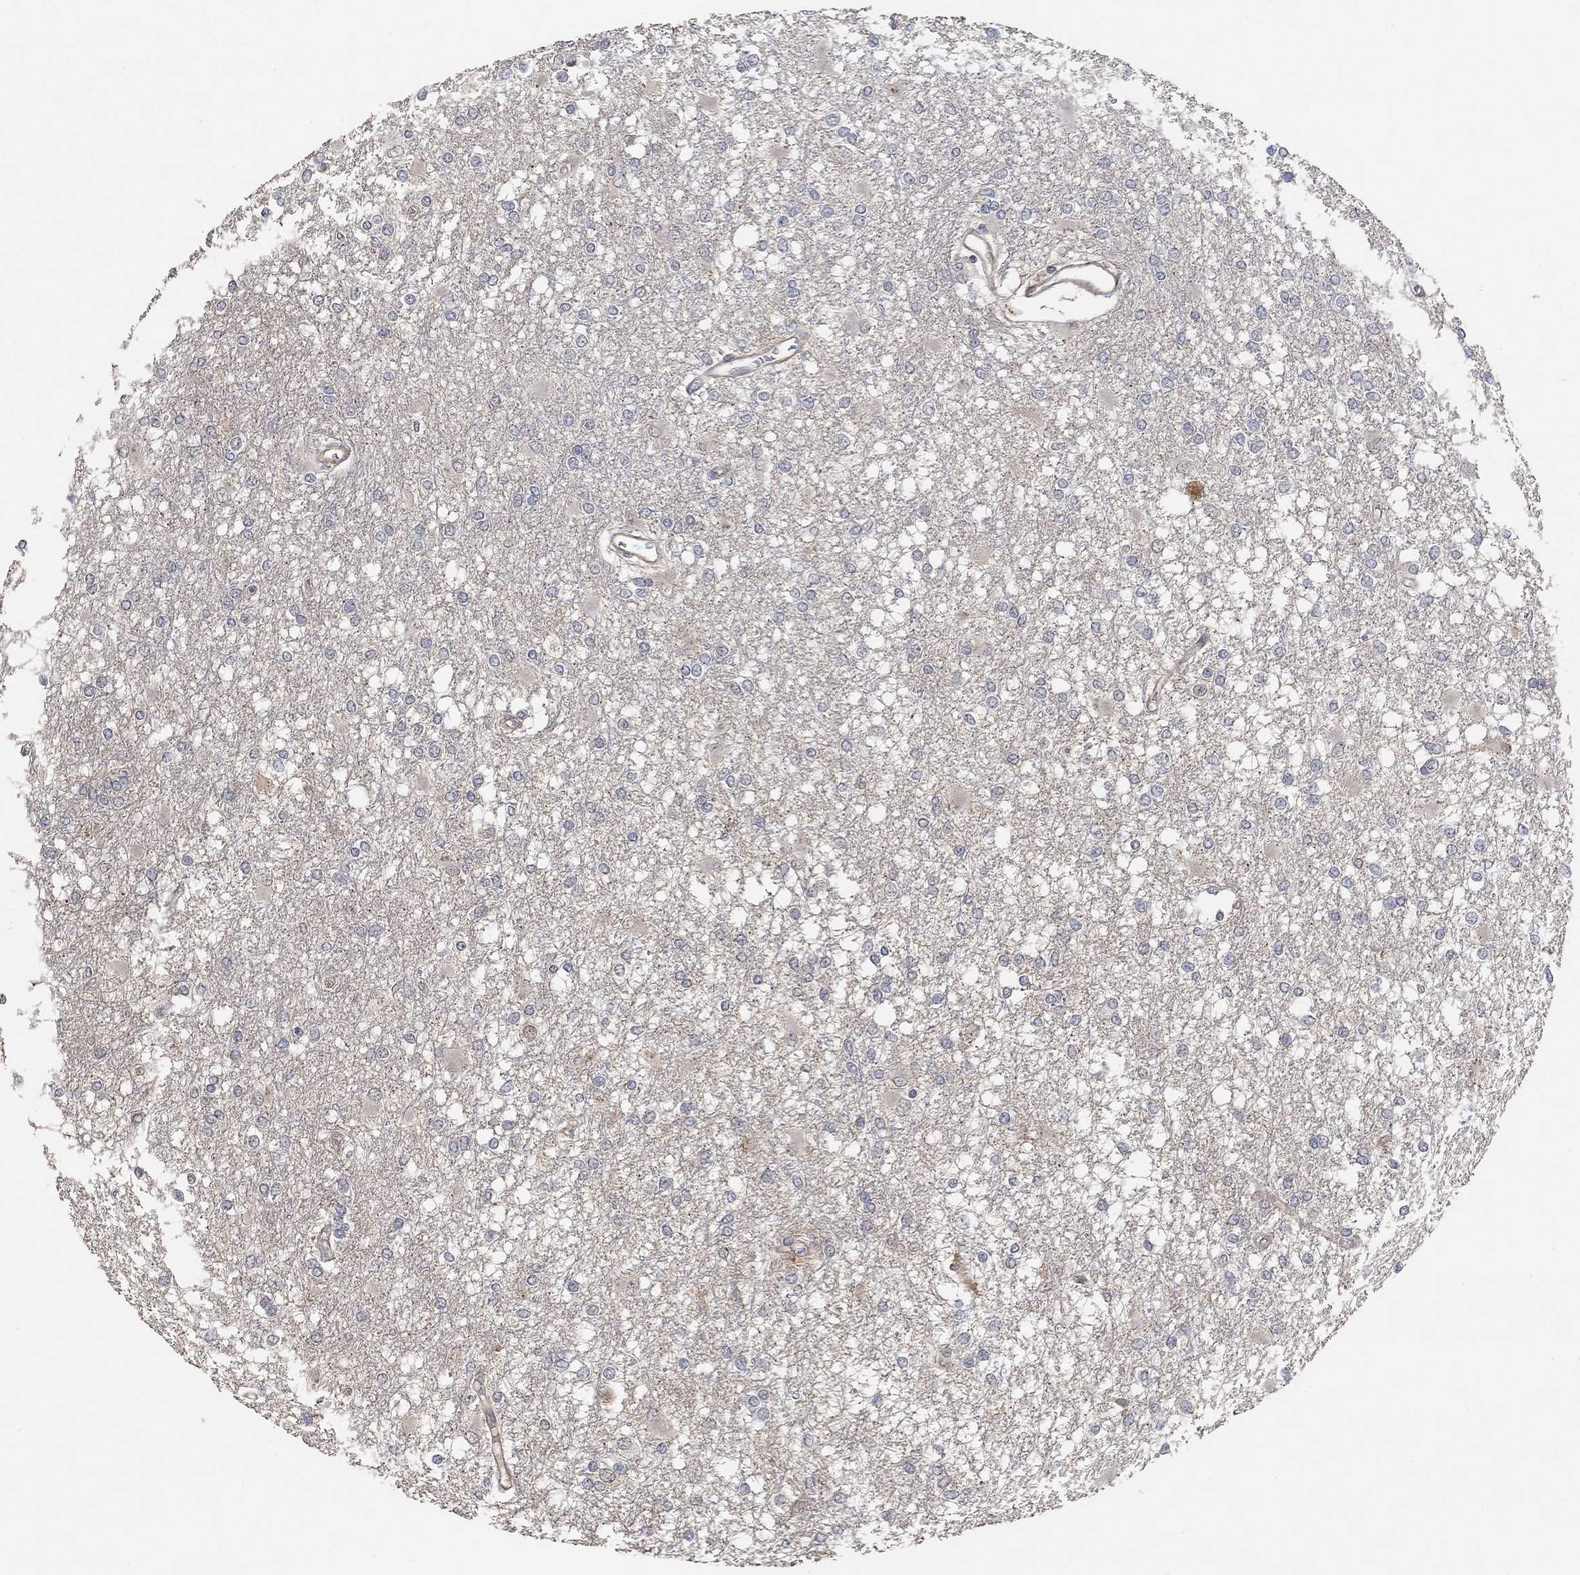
{"staining": {"intensity": "negative", "quantity": "none", "location": "none"}, "tissue": "glioma", "cell_type": "Tumor cells", "image_type": "cancer", "snomed": [{"axis": "morphology", "description": "Glioma, malignant, High grade"}, {"axis": "topography", "description": "Cerebral cortex"}], "caption": "Immunohistochemistry (IHC) photomicrograph of human malignant glioma (high-grade) stained for a protein (brown), which demonstrates no expression in tumor cells. (DAB immunohistochemistry (IHC) with hematoxylin counter stain).", "gene": "UNC5B", "patient": {"sex": "male", "age": 79}}